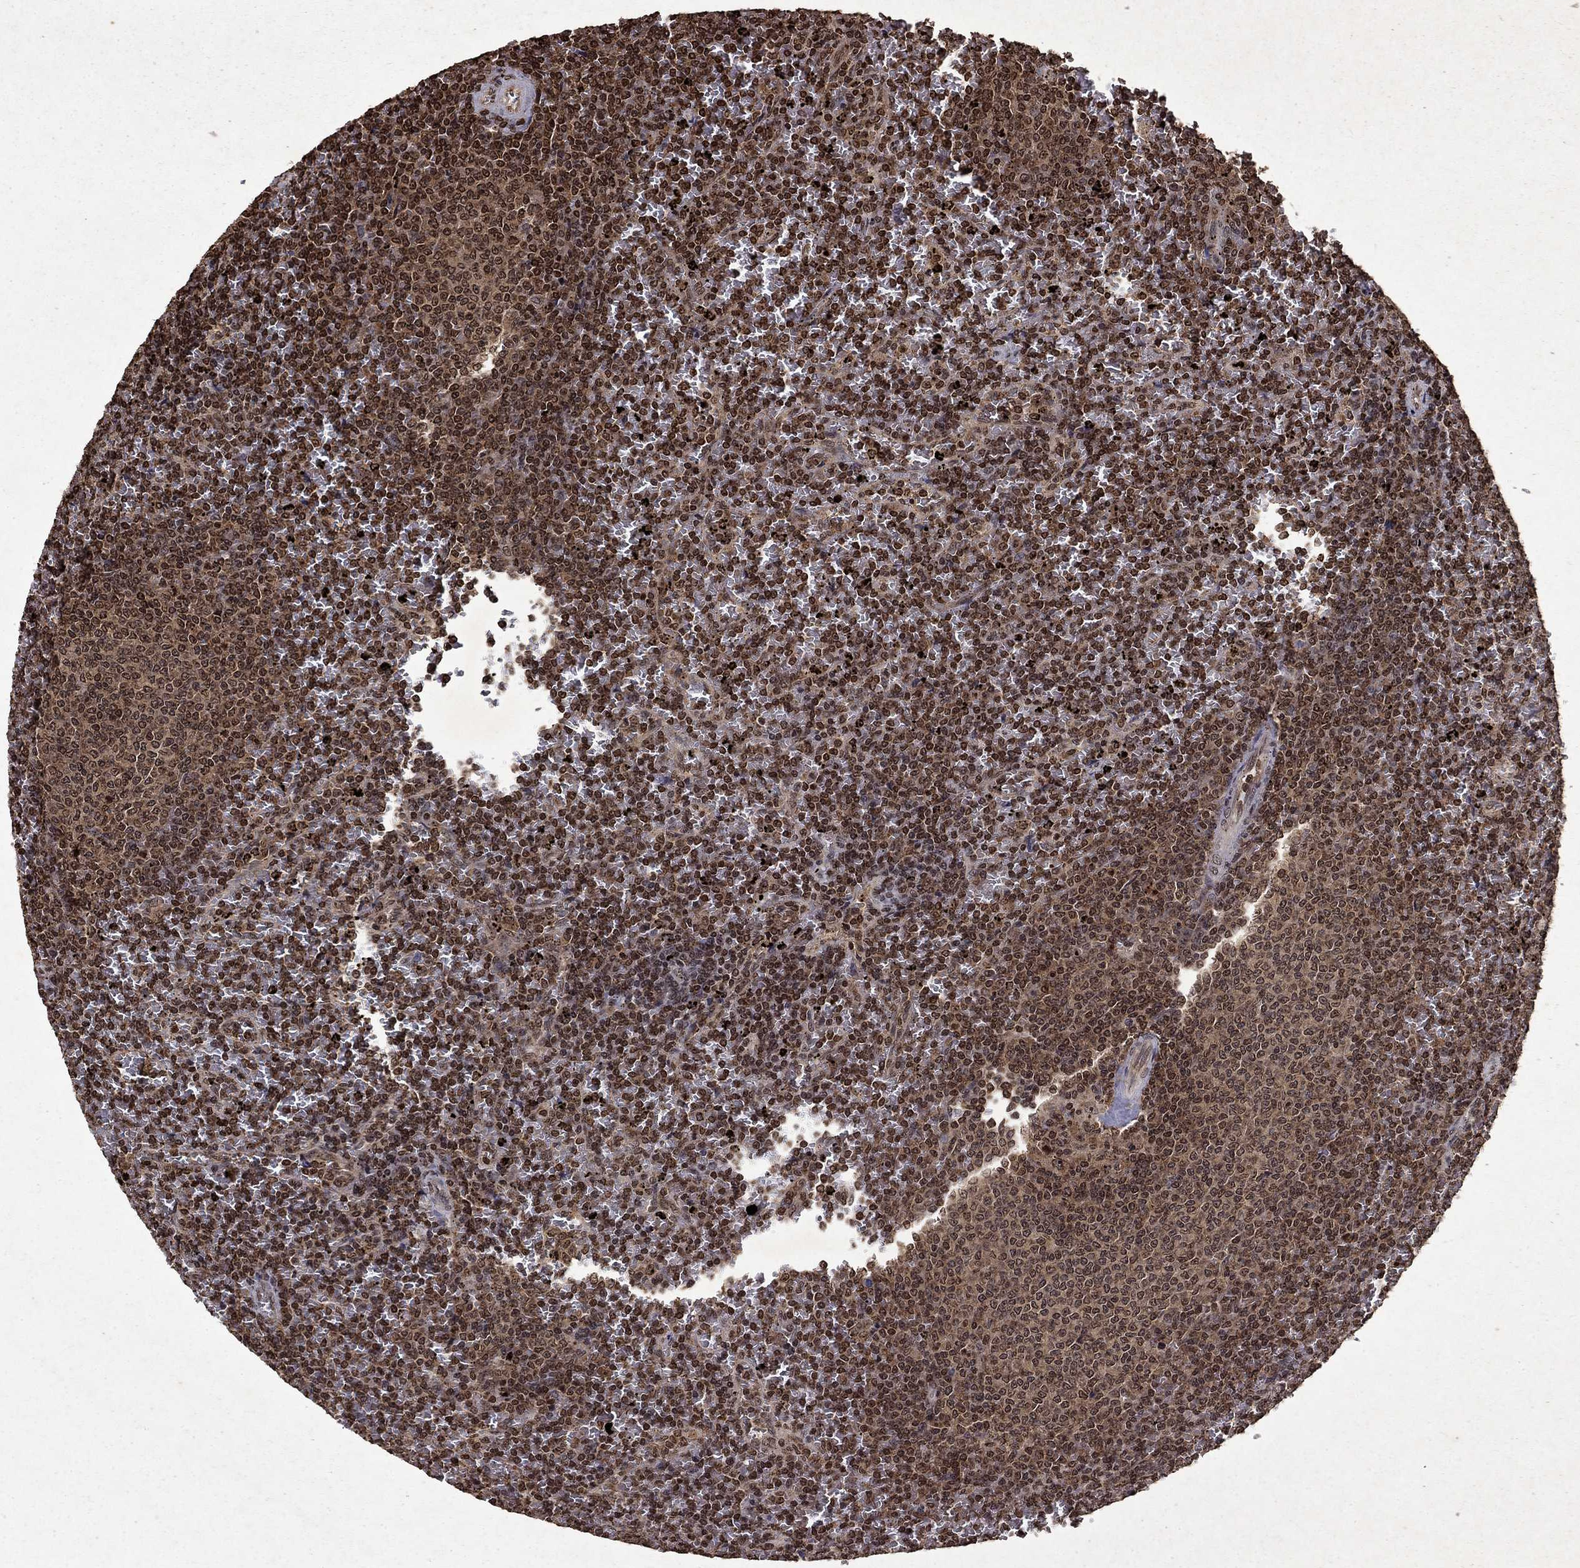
{"staining": {"intensity": "moderate", "quantity": ">75%", "location": "nuclear"}, "tissue": "lymphoma", "cell_type": "Tumor cells", "image_type": "cancer", "snomed": [{"axis": "morphology", "description": "Malignant lymphoma, non-Hodgkin's type, Low grade"}, {"axis": "topography", "description": "Spleen"}], "caption": "Immunohistochemical staining of human lymphoma displays moderate nuclear protein staining in about >75% of tumor cells.", "gene": "PIN4", "patient": {"sex": "female", "age": 77}}